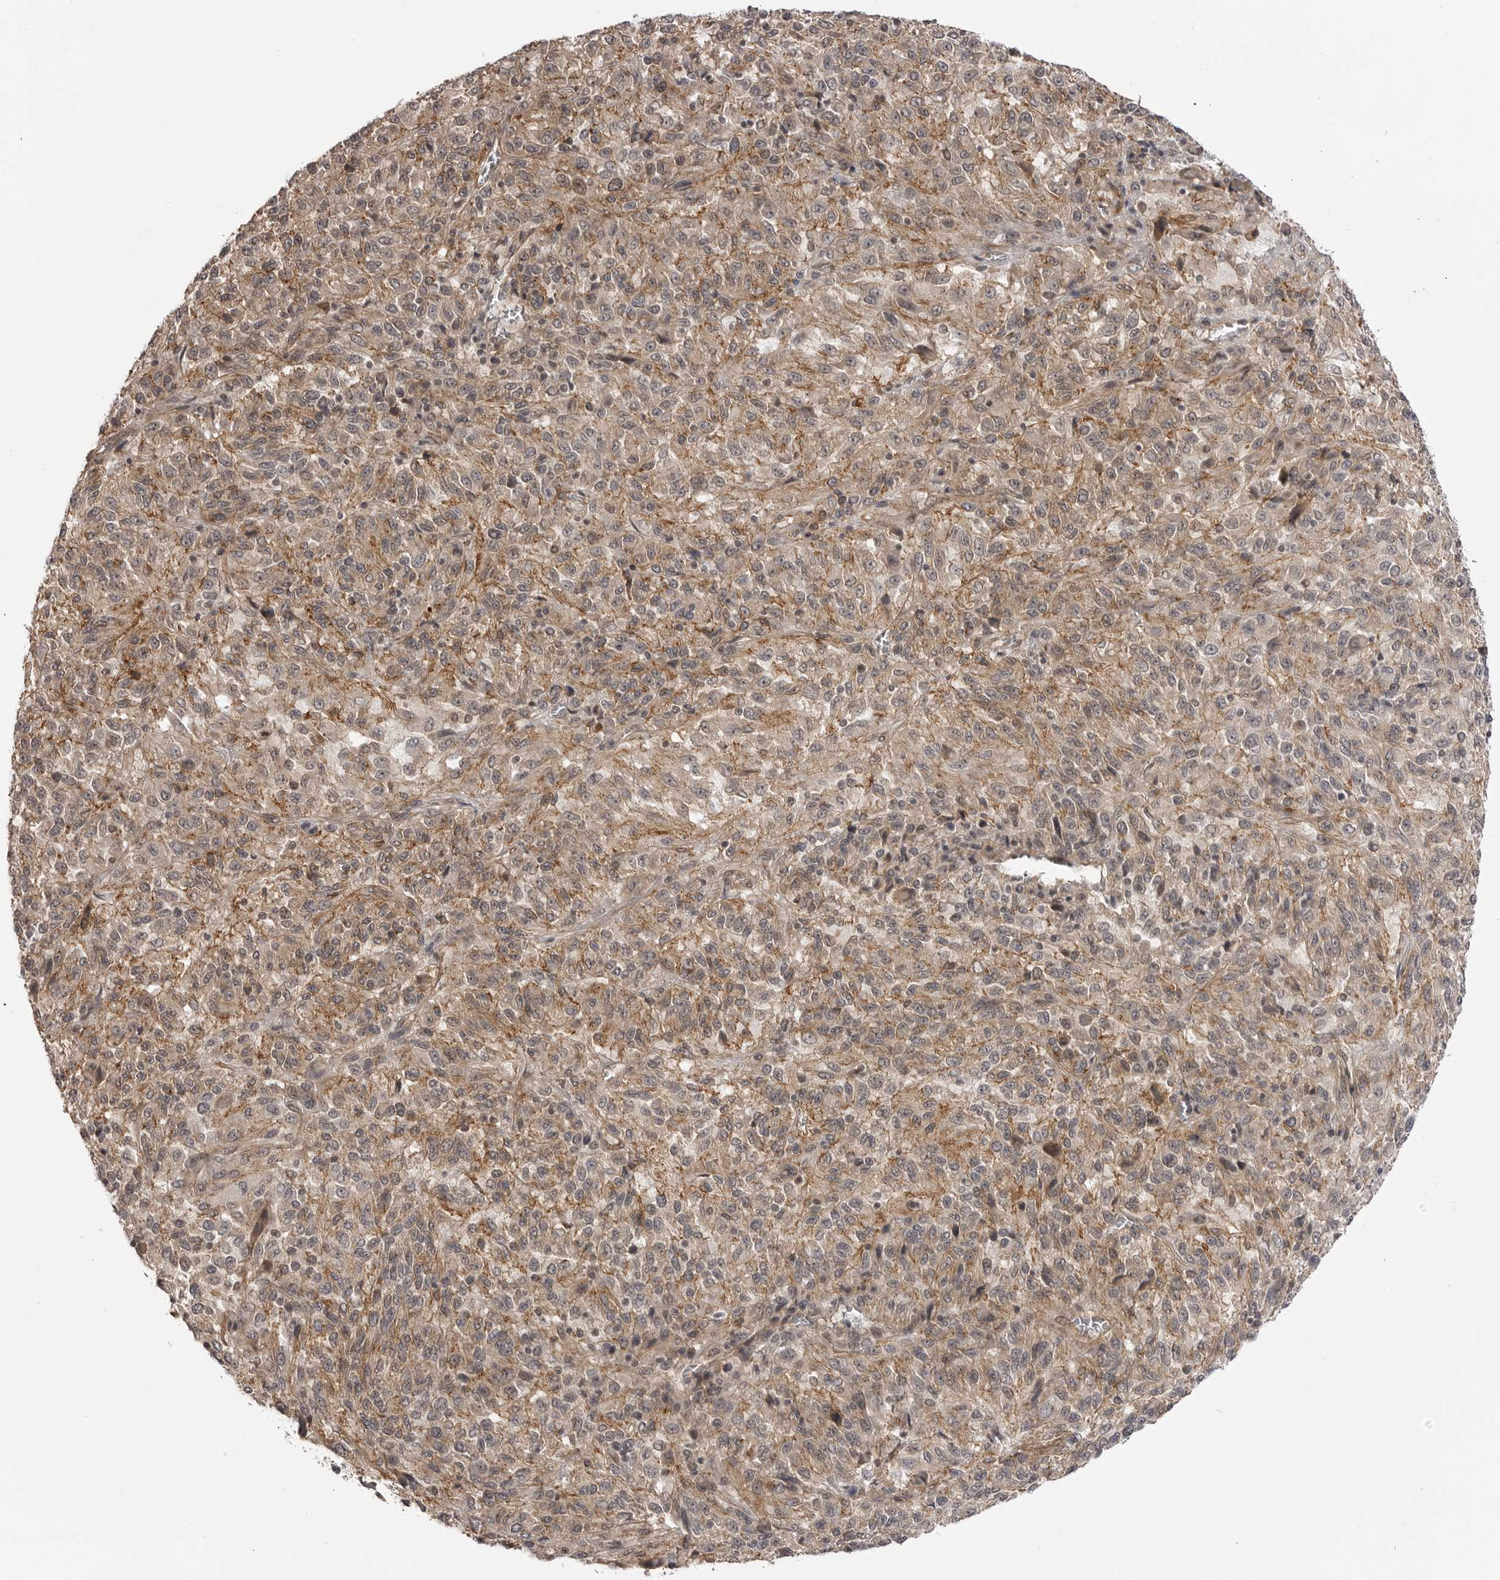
{"staining": {"intensity": "moderate", "quantity": "25%-75%", "location": "cytoplasmic/membranous"}, "tissue": "melanoma", "cell_type": "Tumor cells", "image_type": "cancer", "snomed": [{"axis": "morphology", "description": "Malignant melanoma, Metastatic site"}, {"axis": "topography", "description": "Lung"}], "caption": "Immunohistochemical staining of human malignant melanoma (metastatic site) exhibits medium levels of moderate cytoplasmic/membranous protein staining in about 25%-75% of tumor cells.", "gene": "SORBS1", "patient": {"sex": "male", "age": 64}}